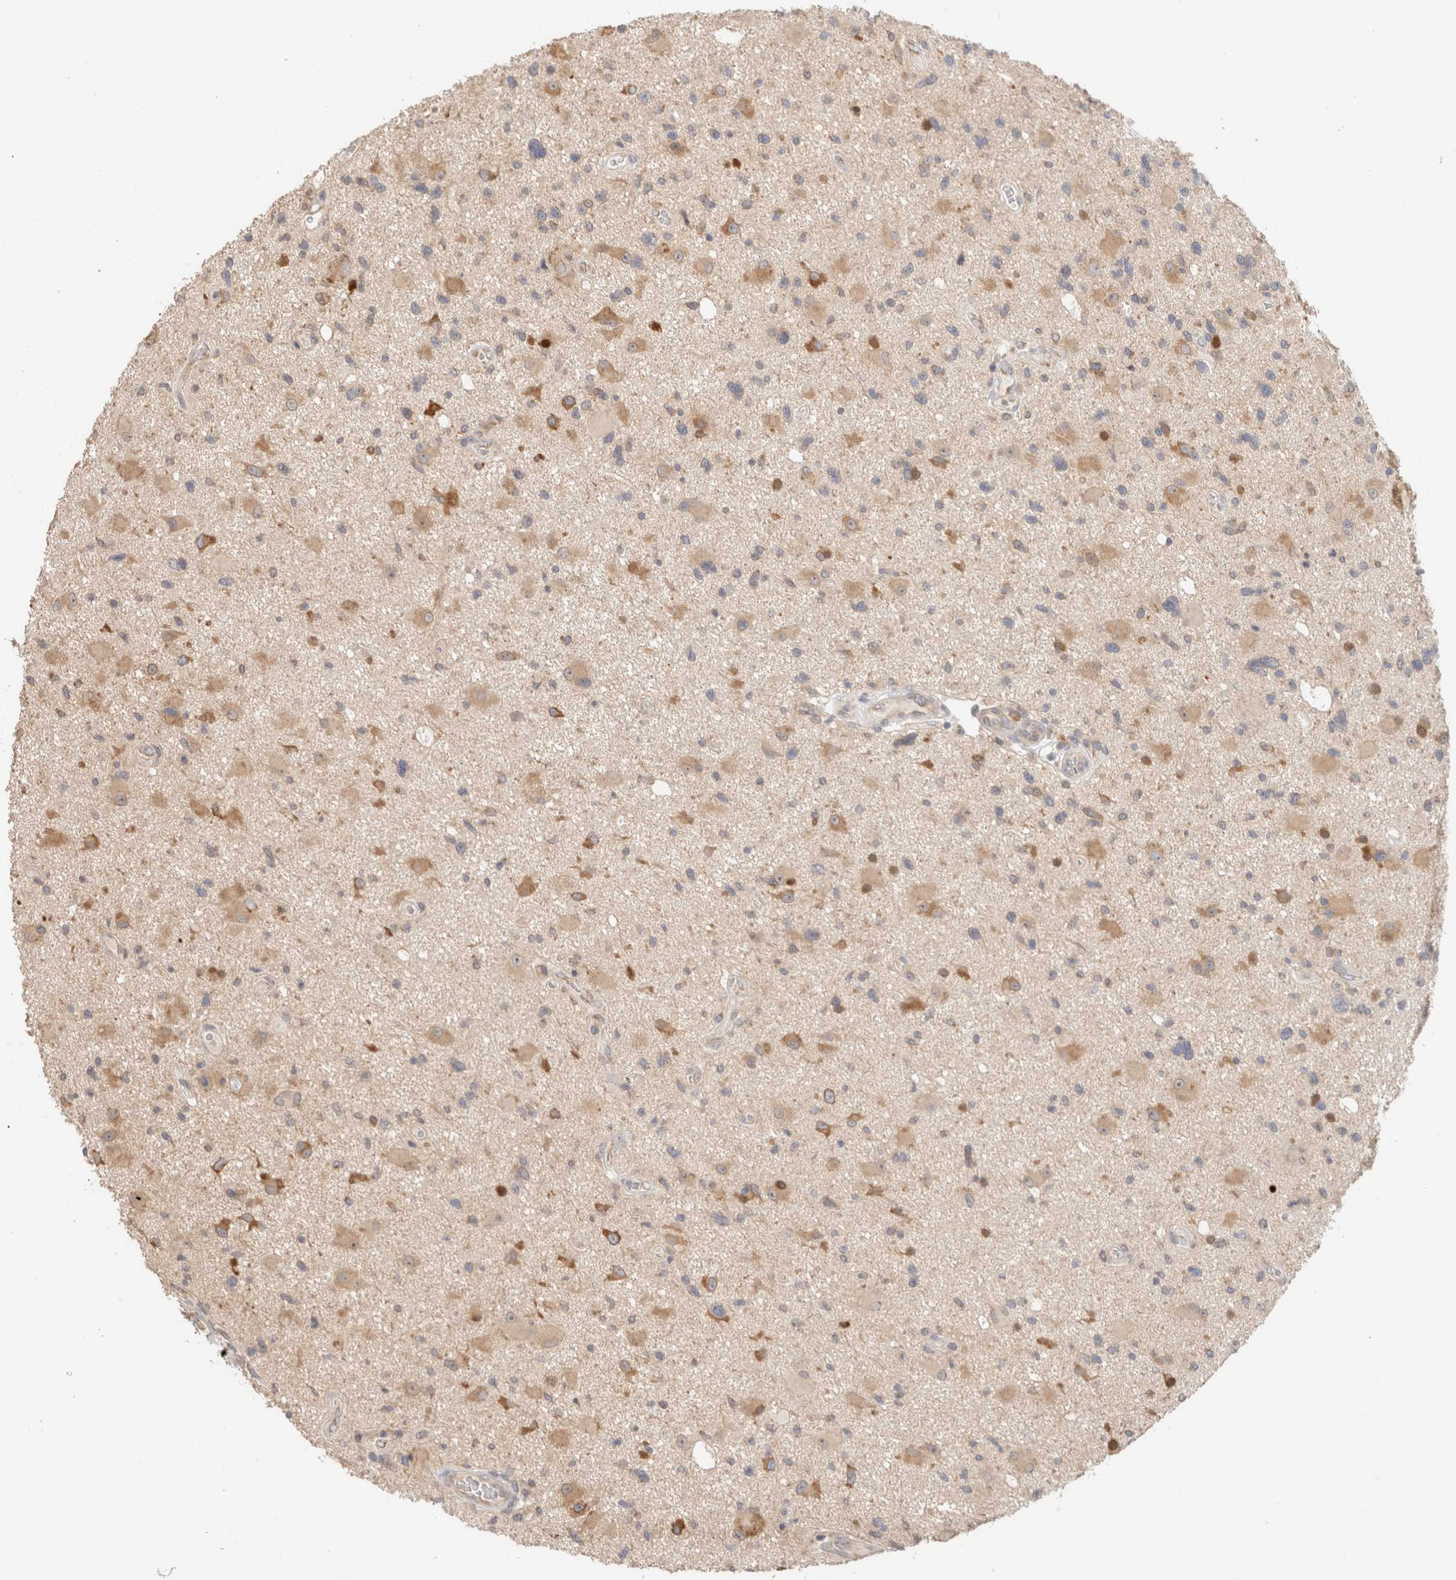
{"staining": {"intensity": "moderate", "quantity": "25%-75%", "location": "cytoplasmic/membranous"}, "tissue": "glioma", "cell_type": "Tumor cells", "image_type": "cancer", "snomed": [{"axis": "morphology", "description": "Glioma, malignant, High grade"}, {"axis": "topography", "description": "Brain"}], "caption": "Human glioma stained for a protein (brown) demonstrates moderate cytoplasmic/membranous positive staining in about 25%-75% of tumor cells.", "gene": "CA13", "patient": {"sex": "male", "age": 33}}